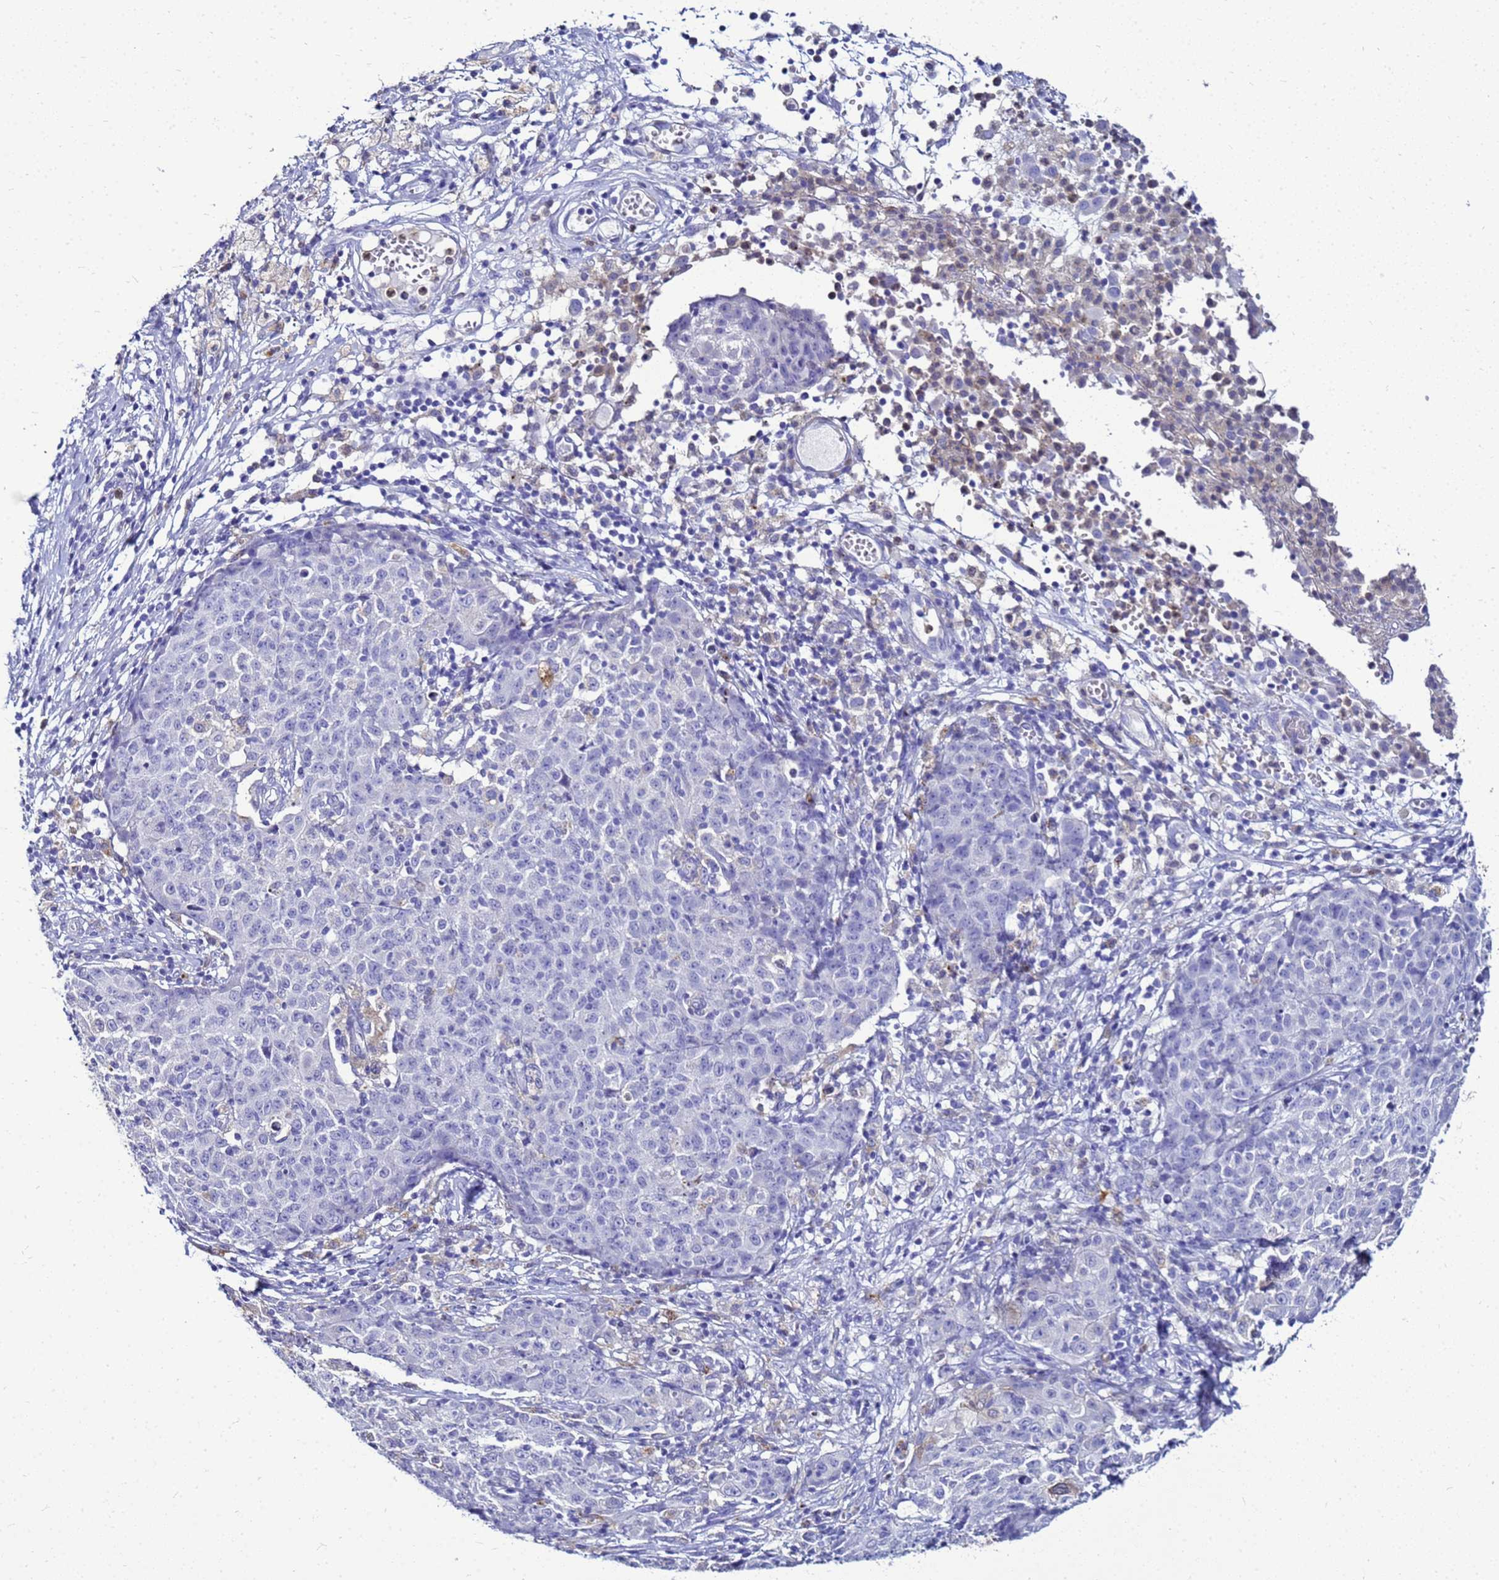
{"staining": {"intensity": "negative", "quantity": "none", "location": "none"}, "tissue": "ovarian cancer", "cell_type": "Tumor cells", "image_type": "cancer", "snomed": [{"axis": "morphology", "description": "Carcinoma, endometroid"}, {"axis": "topography", "description": "Ovary"}], "caption": "Tumor cells are negative for brown protein staining in endometroid carcinoma (ovarian). (Brightfield microscopy of DAB (3,3'-diaminobenzidine) immunohistochemistry at high magnification).", "gene": "CSTA", "patient": {"sex": "female", "age": 42}}